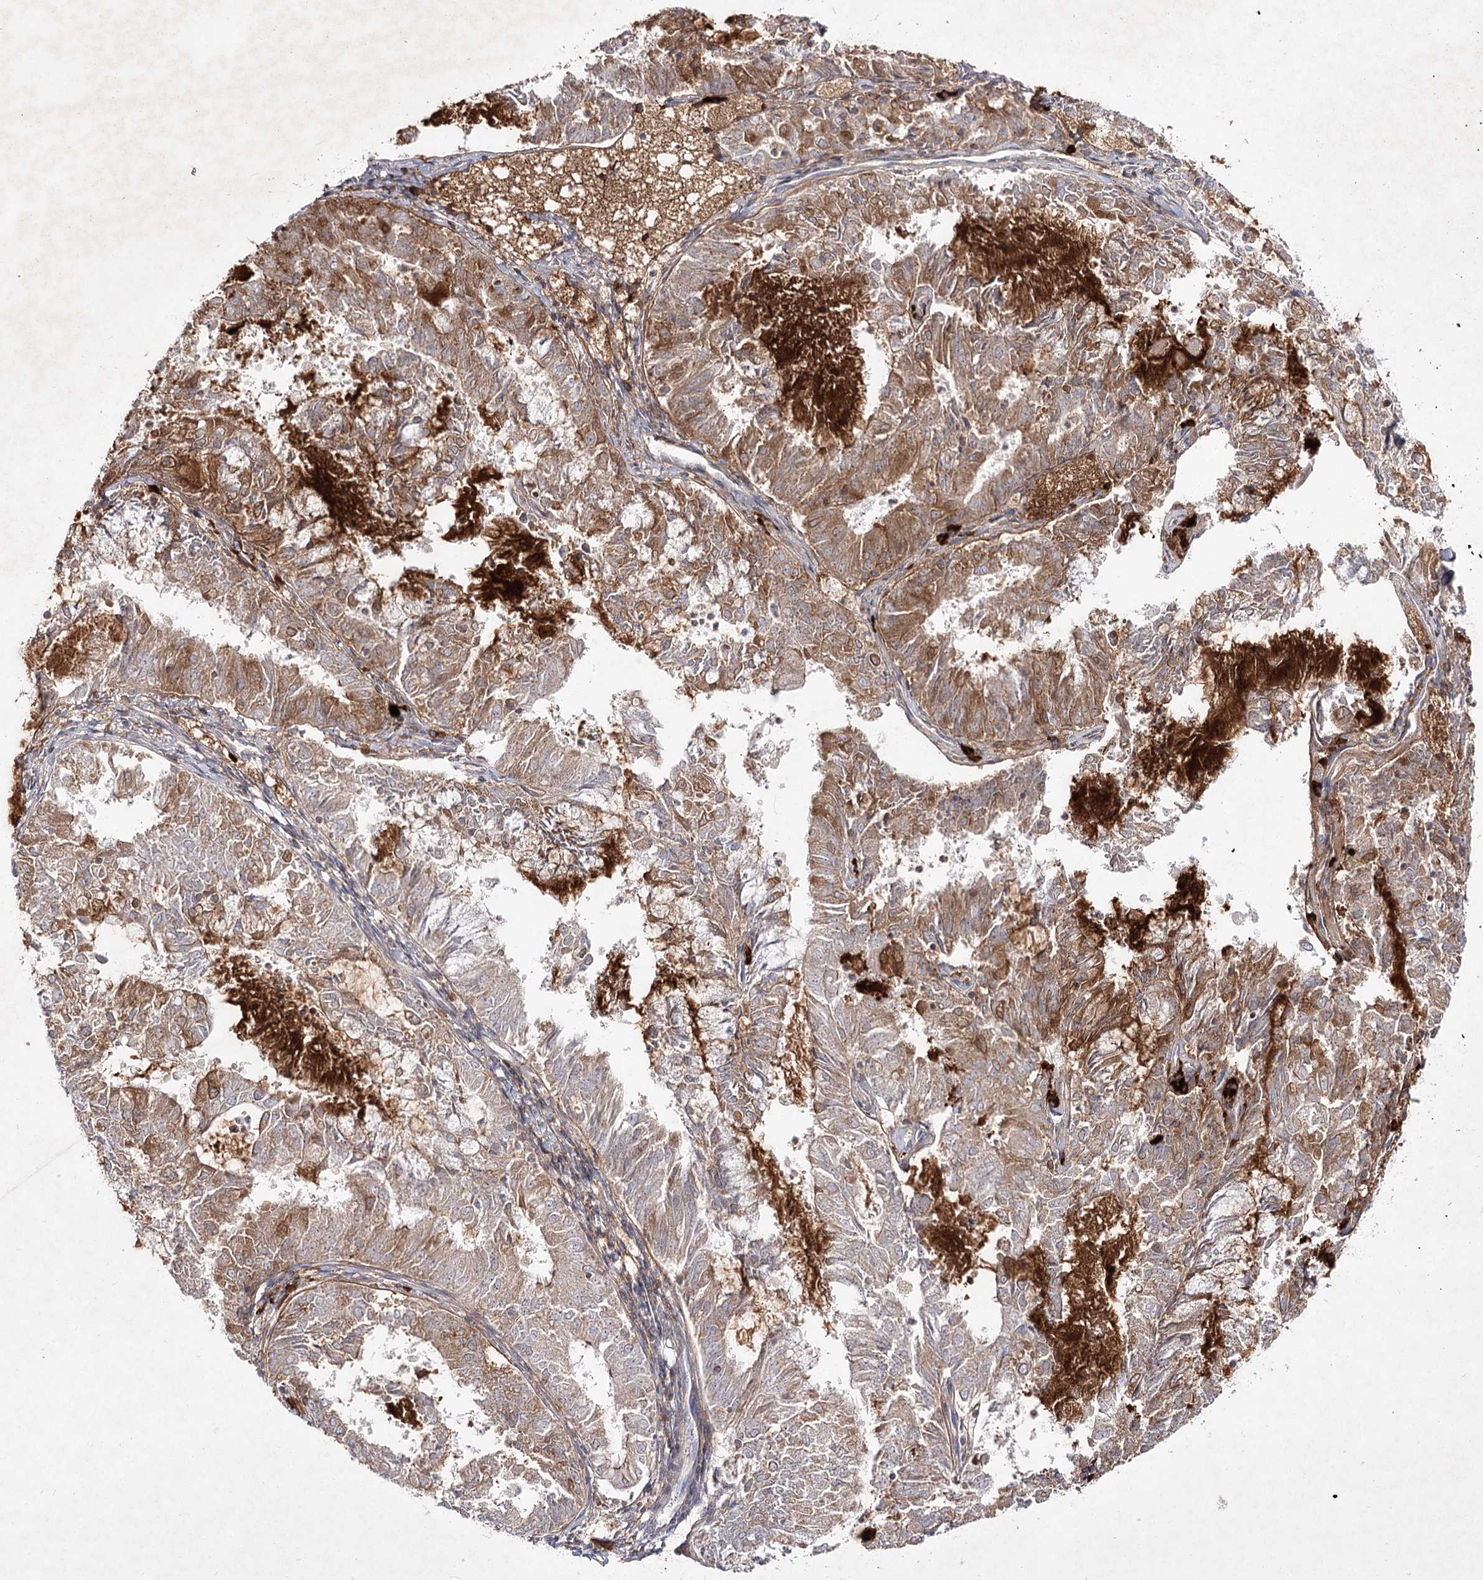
{"staining": {"intensity": "moderate", "quantity": ">75%", "location": "cytoplasmic/membranous"}, "tissue": "endometrial cancer", "cell_type": "Tumor cells", "image_type": "cancer", "snomed": [{"axis": "morphology", "description": "Adenocarcinoma, NOS"}, {"axis": "topography", "description": "Endometrium"}], "caption": "This is an image of immunohistochemistry staining of endometrial adenocarcinoma, which shows moderate staining in the cytoplasmic/membranous of tumor cells.", "gene": "CIB2", "patient": {"sex": "female", "age": 57}}